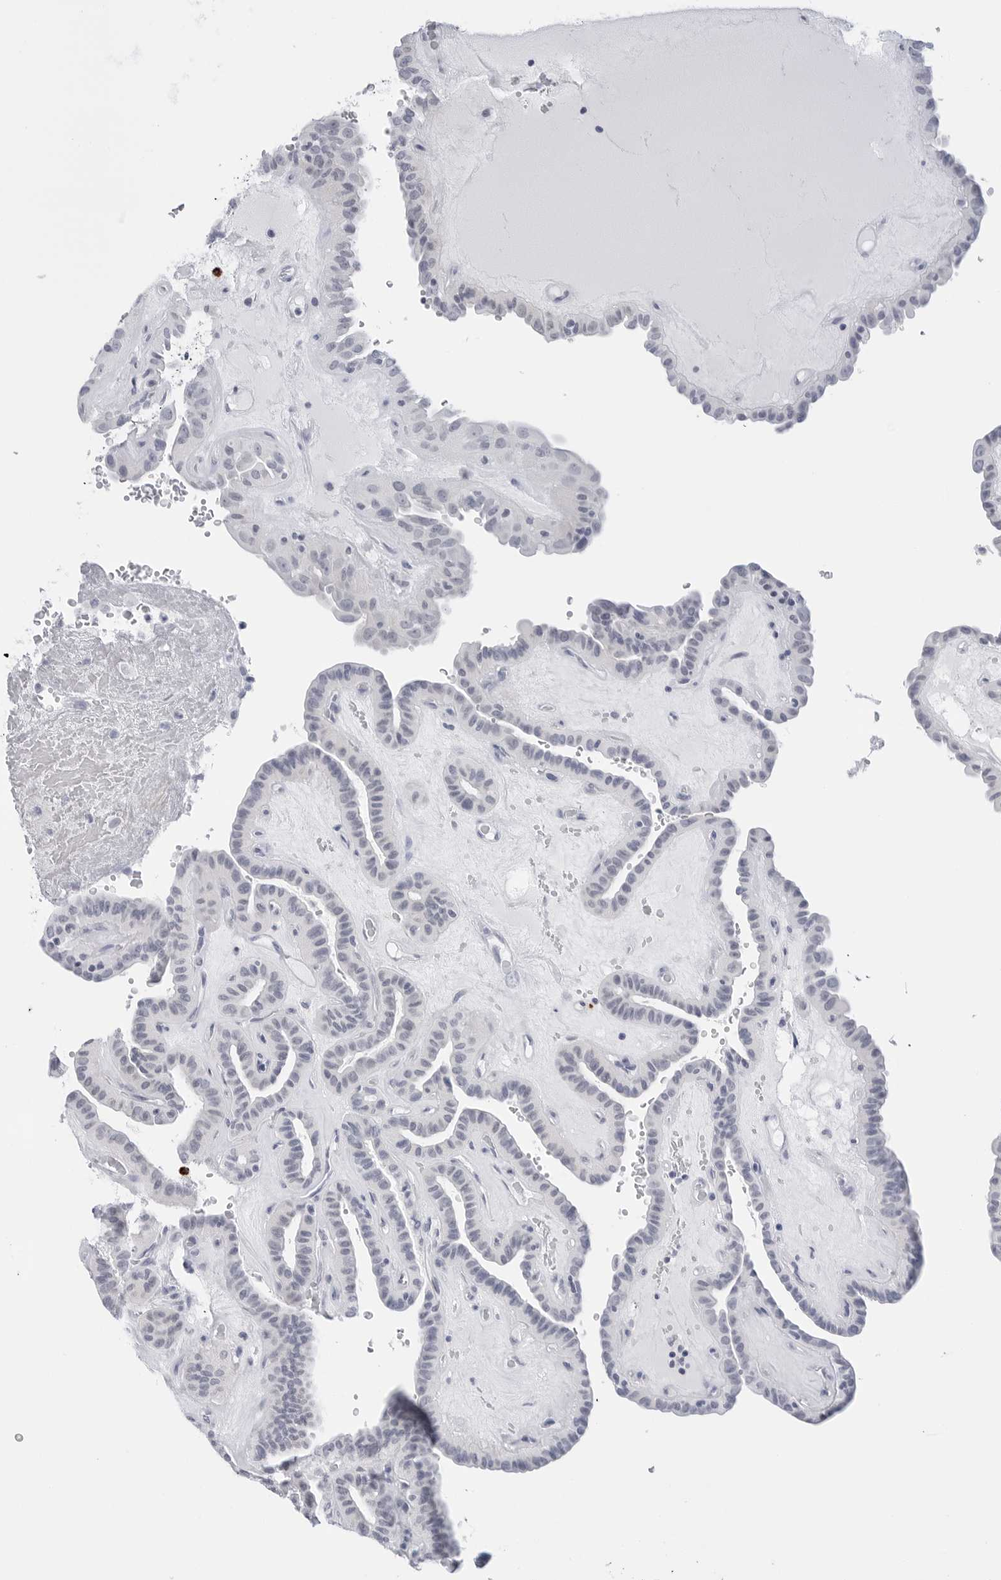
{"staining": {"intensity": "negative", "quantity": "none", "location": "none"}, "tissue": "thyroid cancer", "cell_type": "Tumor cells", "image_type": "cancer", "snomed": [{"axis": "morphology", "description": "Papillary adenocarcinoma, NOS"}, {"axis": "topography", "description": "Thyroid gland"}], "caption": "DAB (3,3'-diaminobenzidine) immunohistochemical staining of human papillary adenocarcinoma (thyroid) exhibits no significant expression in tumor cells. (DAB (3,3'-diaminobenzidine) immunohistochemistry (IHC) visualized using brightfield microscopy, high magnification).", "gene": "HSPB7", "patient": {"sex": "male", "age": 77}}